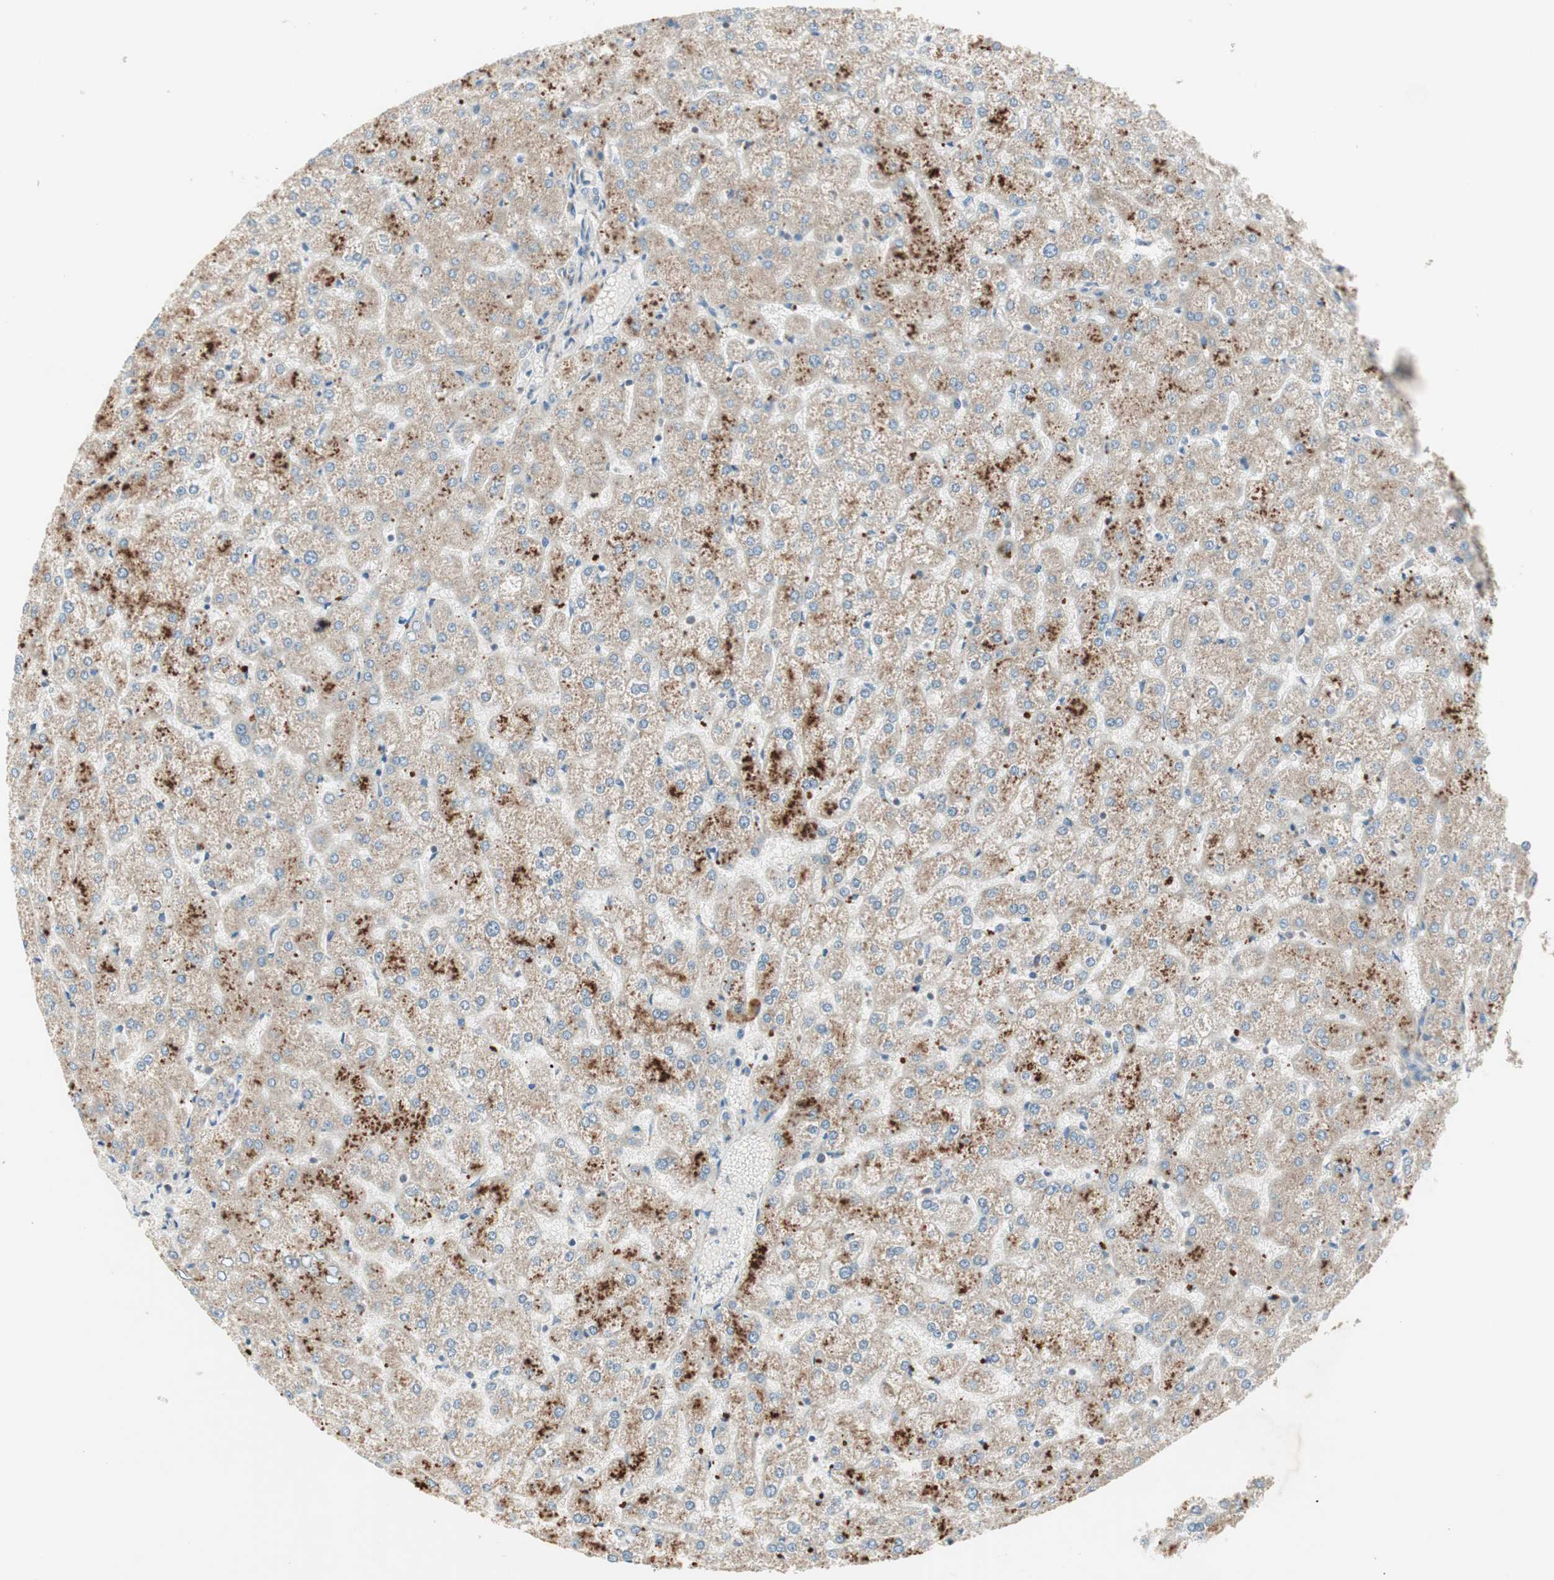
{"staining": {"intensity": "weak", "quantity": ">75%", "location": "cytoplasmic/membranous"}, "tissue": "liver", "cell_type": "Cholangiocytes", "image_type": "normal", "snomed": [{"axis": "morphology", "description": "Normal tissue, NOS"}, {"axis": "topography", "description": "Liver"}], "caption": "Cholangiocytes show low levels of weak cytoplasmic/membranous expression in about >75% of cells in benign human liver.", "gene": "RPL23", "patient": {"sex": "female", "age": 32}}